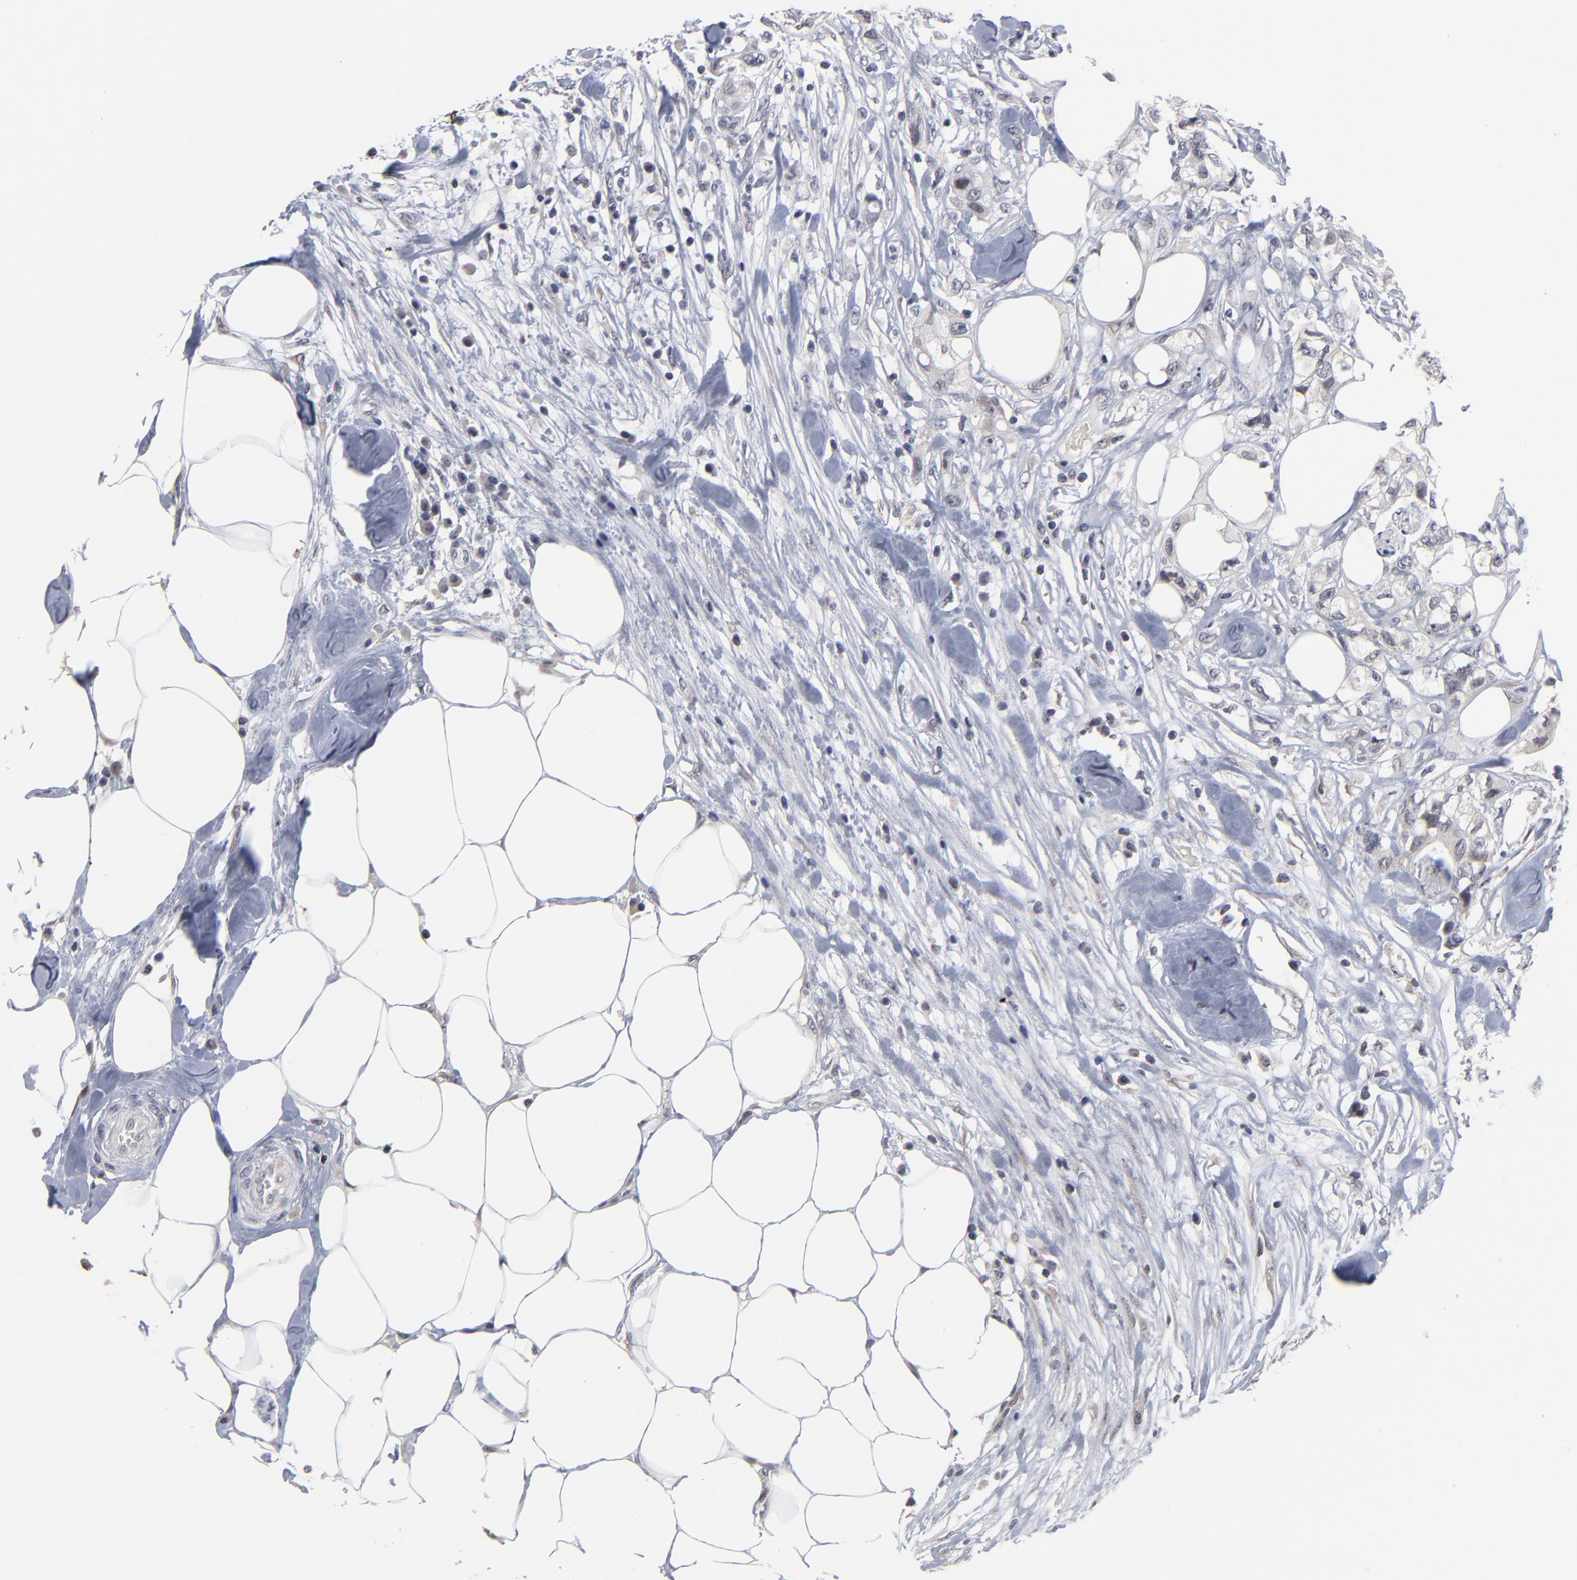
{"staining": {"intensity": "weak", "quantity": "<25%", "location": "cytoplasmic/membranous"}, "tissue": "colorectal cancer", "cell_type": "Tumor cells", "image_type": "cancer", "snomed": [{"axis": "morphology", "description": "Adenocarcinoma, NOS"}, {"axis": "topography", "description": "Rectum"}], "caption": "There is no significant expression in tumor cells of colorectal cancer. The staining is performed using DAB (3,3'-diaminobenzidine) brown chromogen with nuclei counter-stained in using hematoxylin.", "gene": "MAGEA10", "patient": {"sex": "female", "age": 57}}